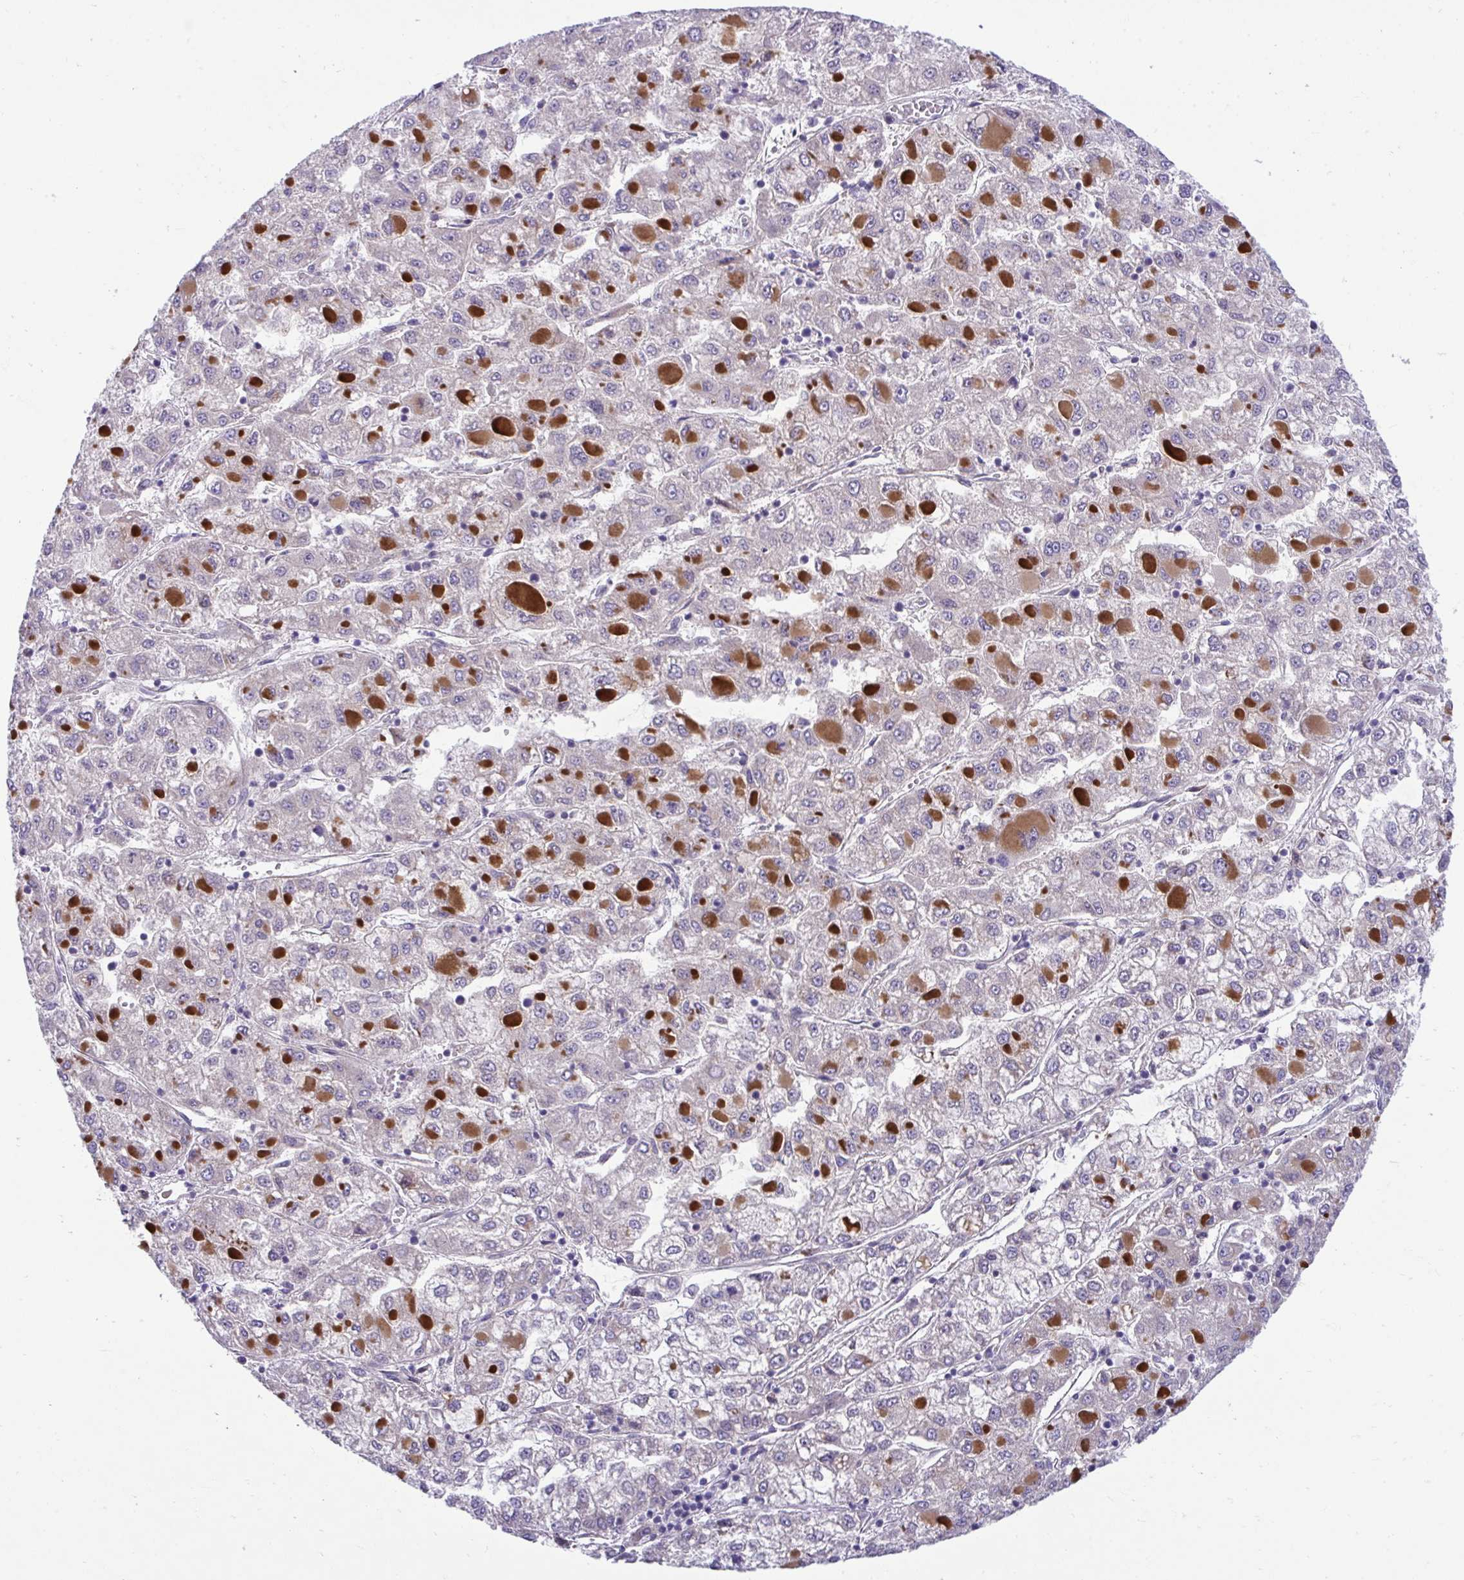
{"staining": {"intensity": "moderate", "quantity": "25%-75%", "location": "cytoplasmic/membranous"}, "tissue": "liver cancer", "cell_type": "Tumor cells", "image_type": "cancer", "snomed": [{"axis": "morphology", "description": "Carcinoma, Hepatocellular, NOS"}, {"axis": "topography", "description": "Liver"}], "caption": "Immunohistochemical staining of human liver hepatocellular carcinoma demonstrates medium levels of moderate cytoplasmic/membranous protein positivity in about 25%-75% of tumor cells.", "gene": "PIGZ", "patient": {"sex": "male", "age": 40}}